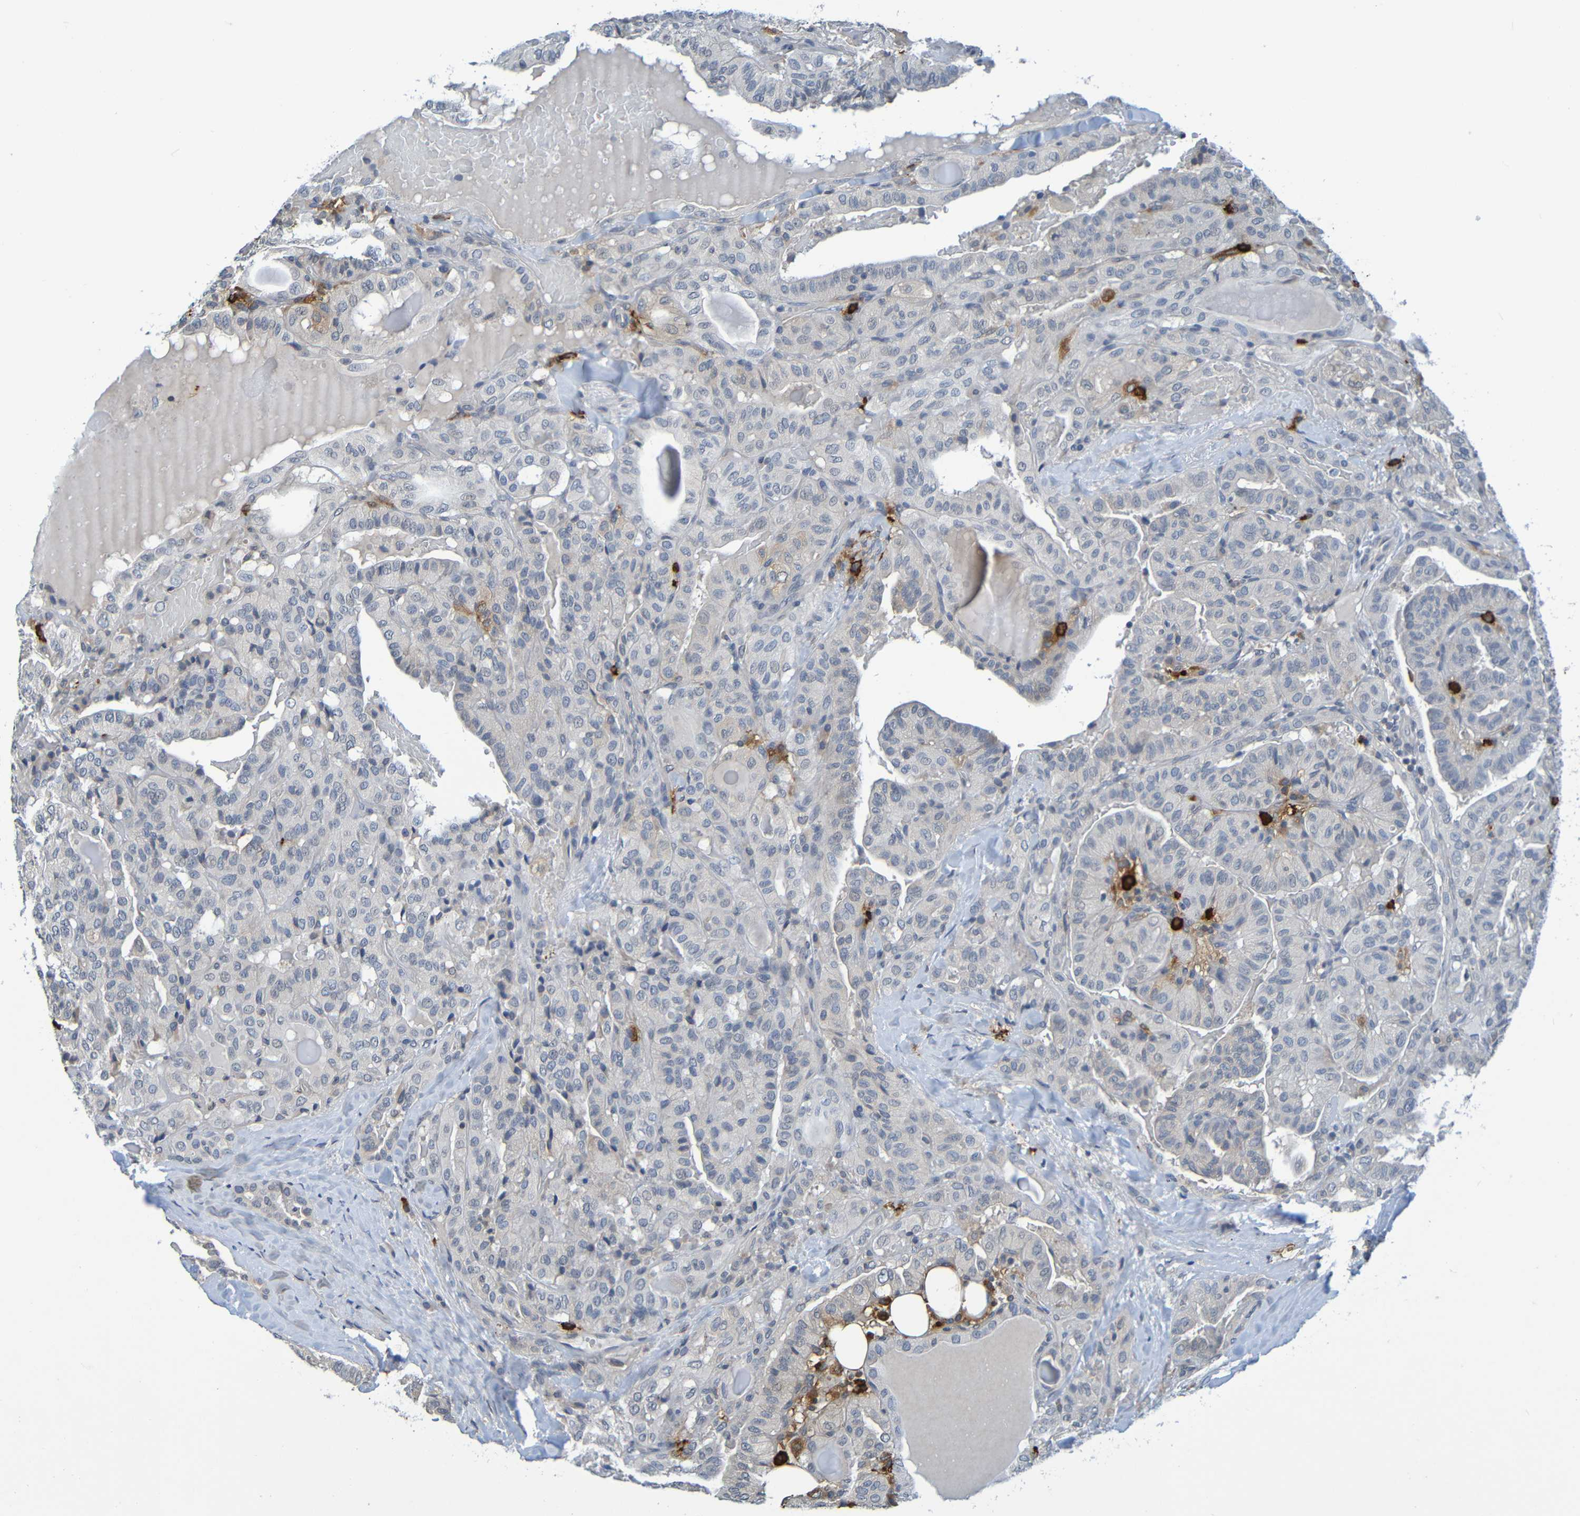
{"staining": {"intensity": "negative", "quantity": "none", "location": "none"}, "tissue": "thyroid cancer", "cell_type": "Tumor cells", "image_type": "cancer", "snomed": [{"axis": "morphology", "description": "Papillary adenocarcinoma, NOS"}, {"axis": "topography", "description": "Thyroid gland"}], "caption": "Tumor cells are negative for protein expression in human thyroid papillary adenocarcinoma.", "gene": "C3AR1", "patient": {"sex": "male", "age": 77}}